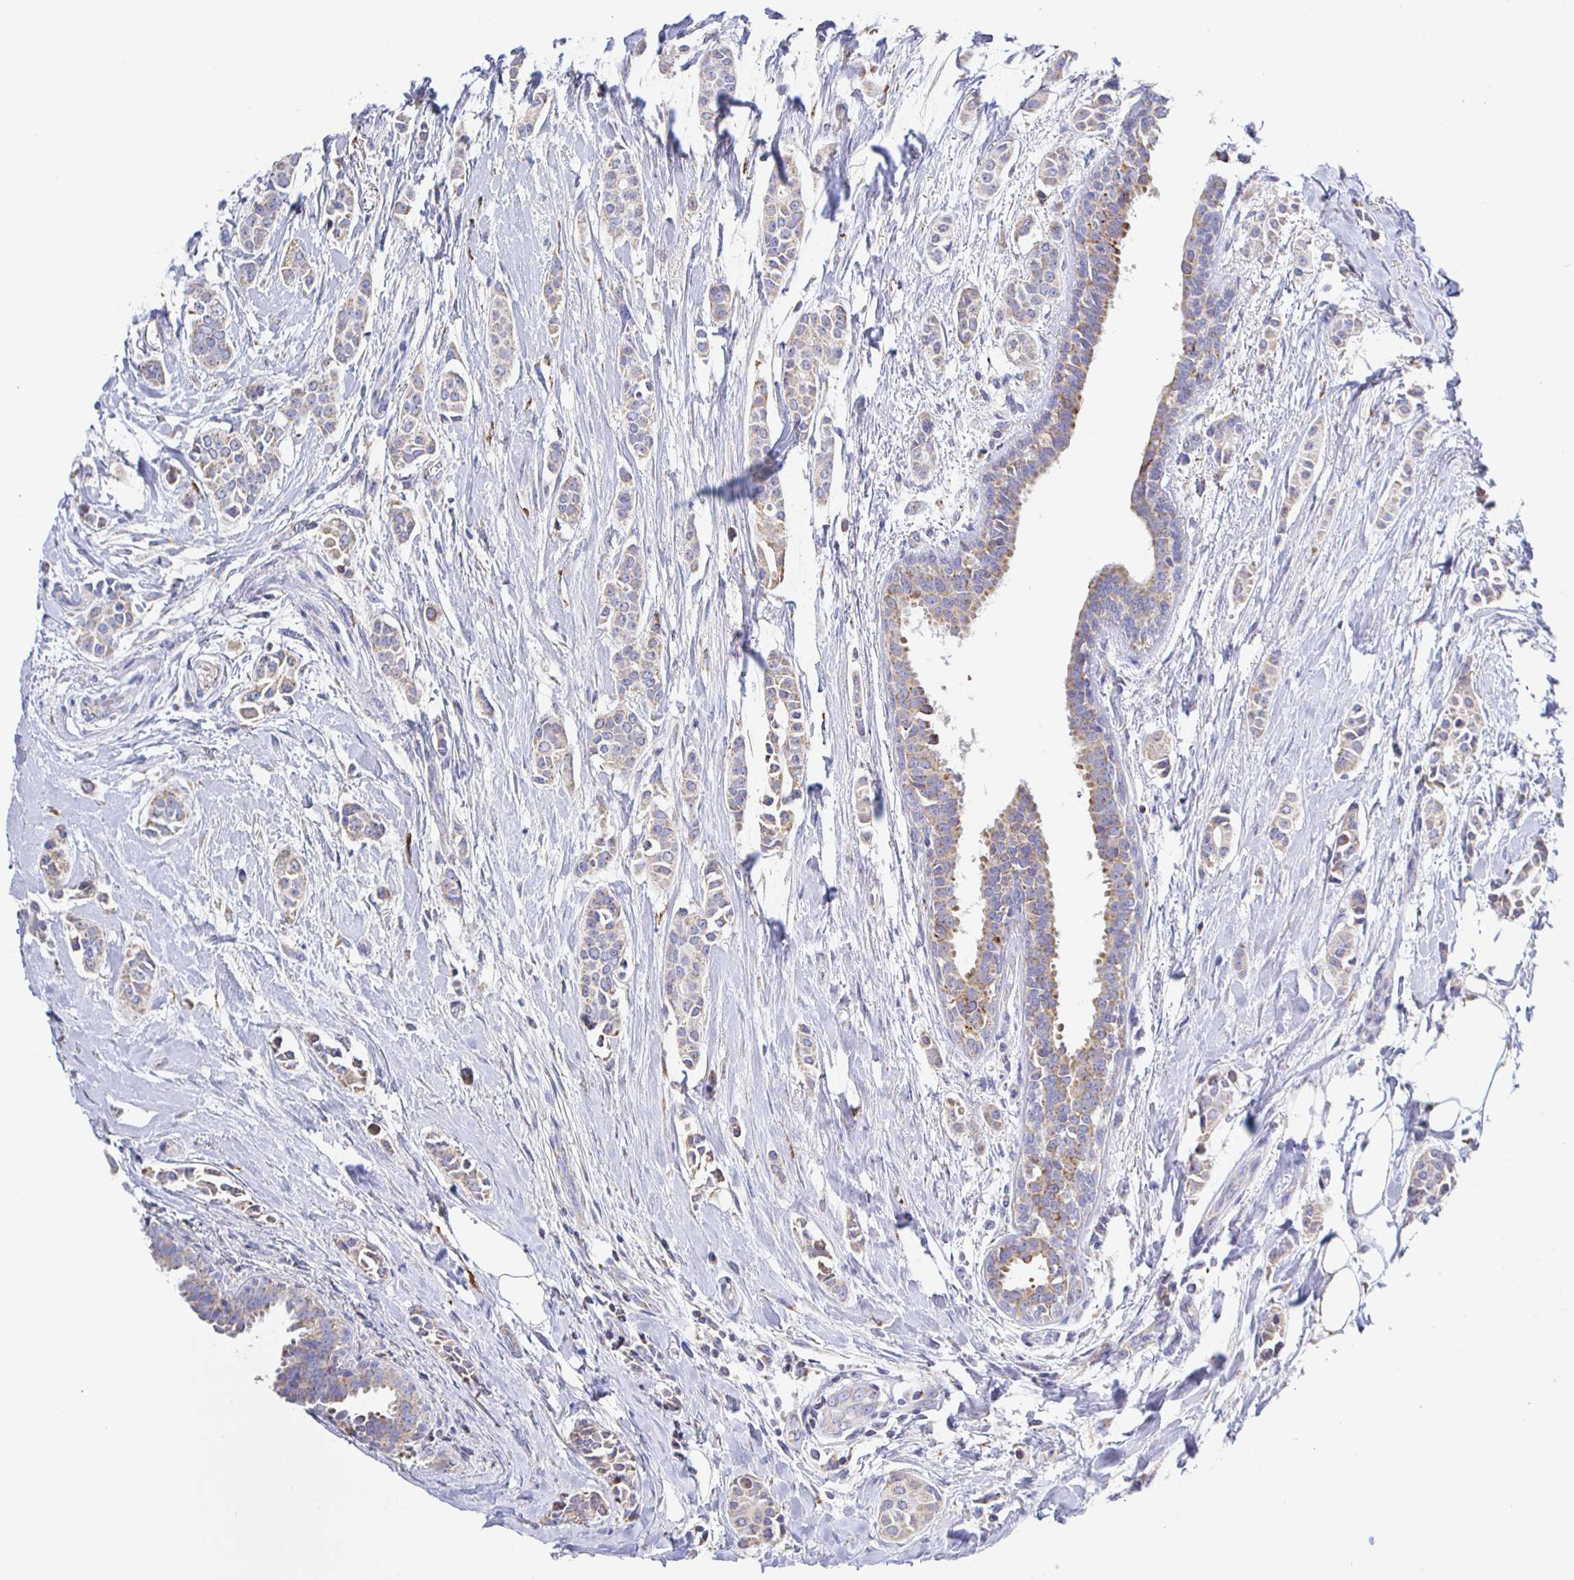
{"staining": {"intensity": "weak", "quantity": ">75%", "location": "cytoplasmic/membranous"}, "tissue": "breast cancer", "cell_type": "Tumor cells", "image_type": "cancer", "snomed": [{"axis": "morphology", "description": "Duct carcinoma"}, {"axis": "topography", "description": "Breast"}], "caption": "High-power microscopy captured an immunohistochemistry image of breast cancer, revealing weak cytoplasmic/membranous positivity in about >75% of tumor cells. Using DAB (3,3'-diaminobenzidine) (brown) and hematoxylin (blue) stains, captured at high magnification using brightfield microscopy.", "gene": "SYNGR4", "patient": {"sex": "female", "age": 64}}